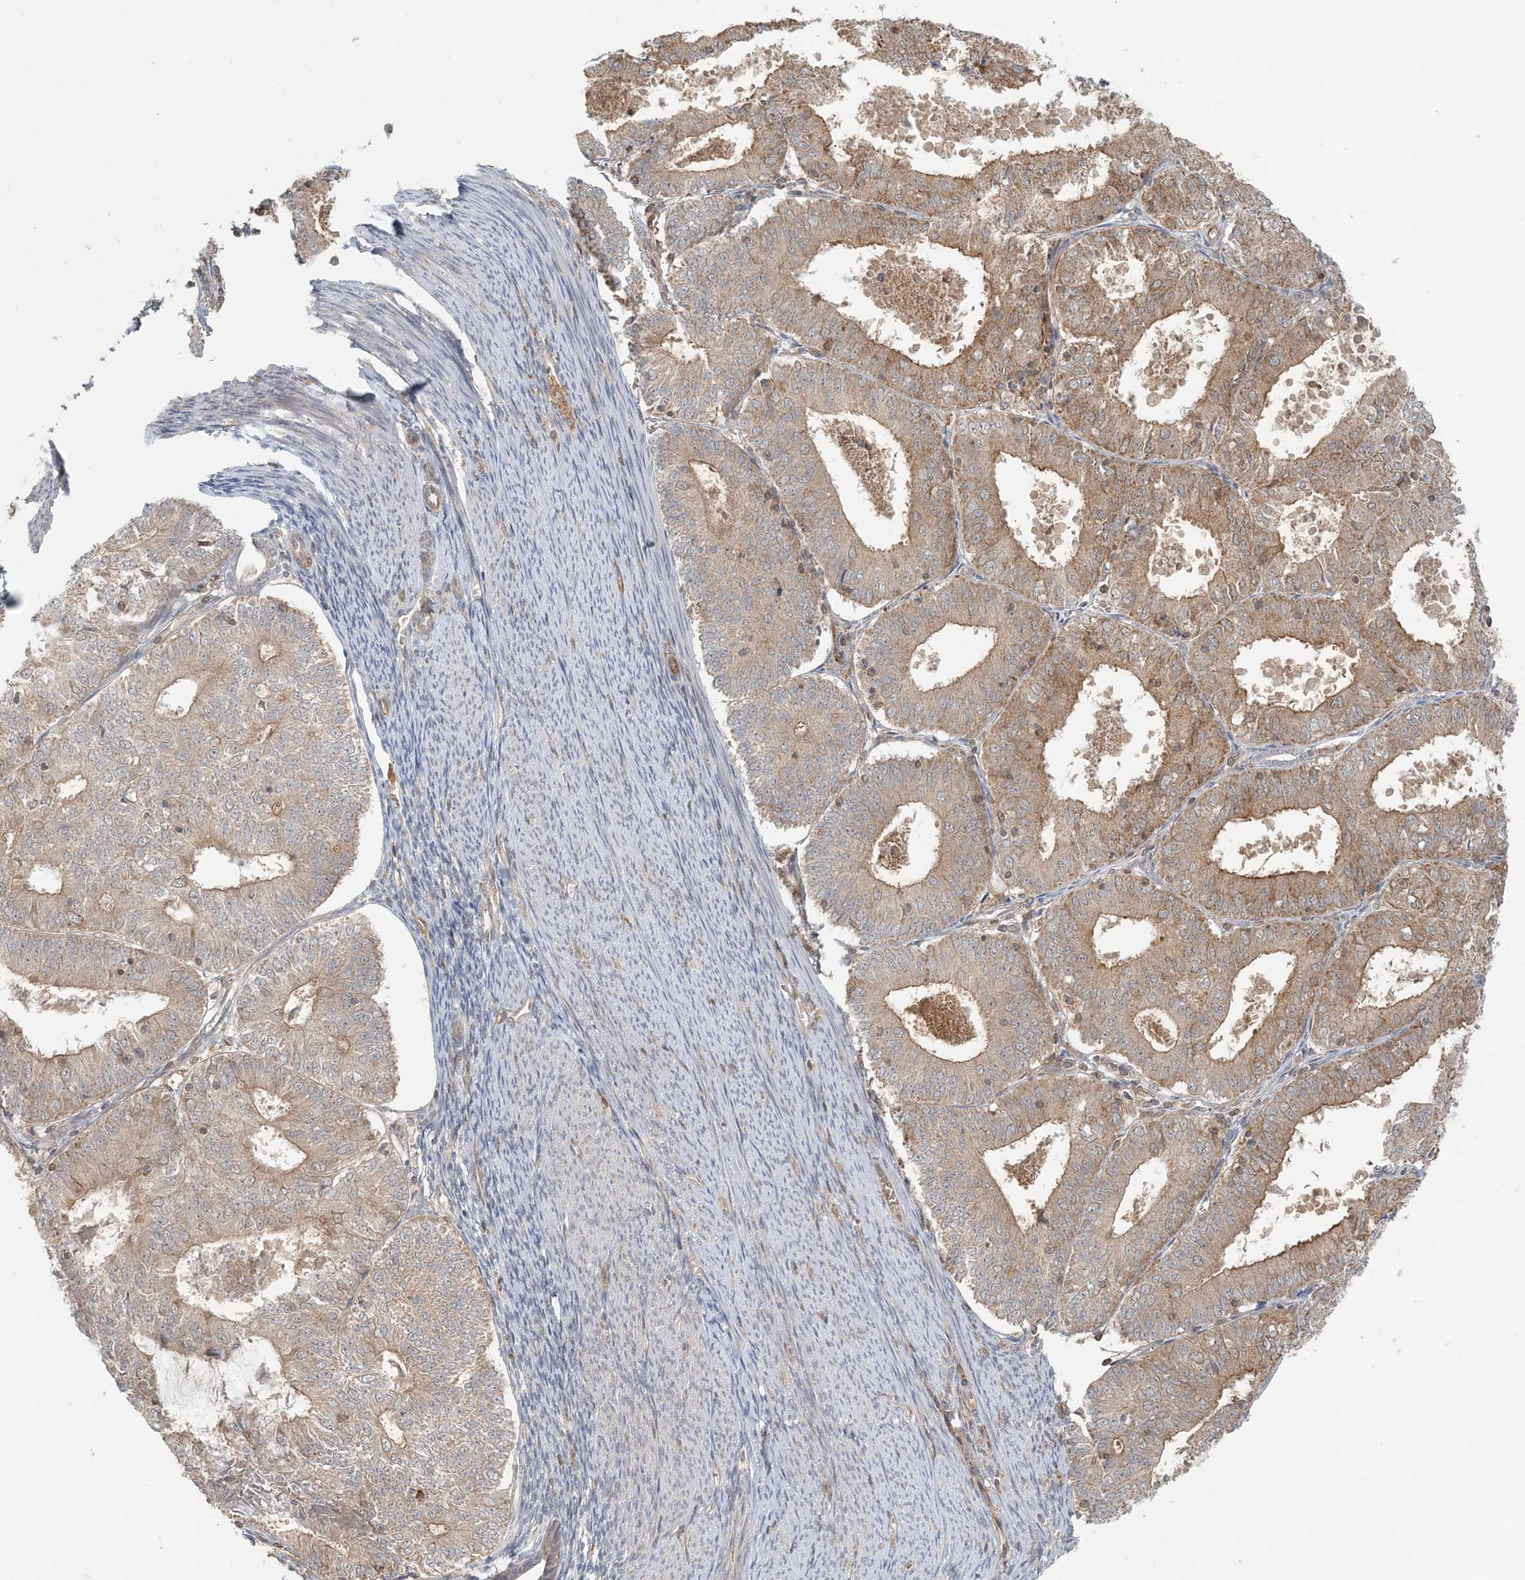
{"staining": {"intensity": "moderate", "quantity": ">75%", "location": "cytoplasmic/membranous"}, "tissue": "endometrial cancer", "cell_type": "Tumor cells", "image_type": "cancer", "snomed": [{"axis": "morphology", "description": "Adenocarcinoma, NOS"}, {"axis": "topography", "description": "Endometrium"}], "caption": "Brown immunohistochemical staining in human adenocarcinoma (endometrial) demonstrates moderate cytoplasmic/membranous staining in approximately >75% of tumor cells. The staining is performed using DAB (3,3'-diaminobenzidine) brown chromogen to label protein expression. The nuclei are counter-stained blue using hematoxylin.", "gene": "OBI1", "patient": {"sex": "female", "age": 57}}